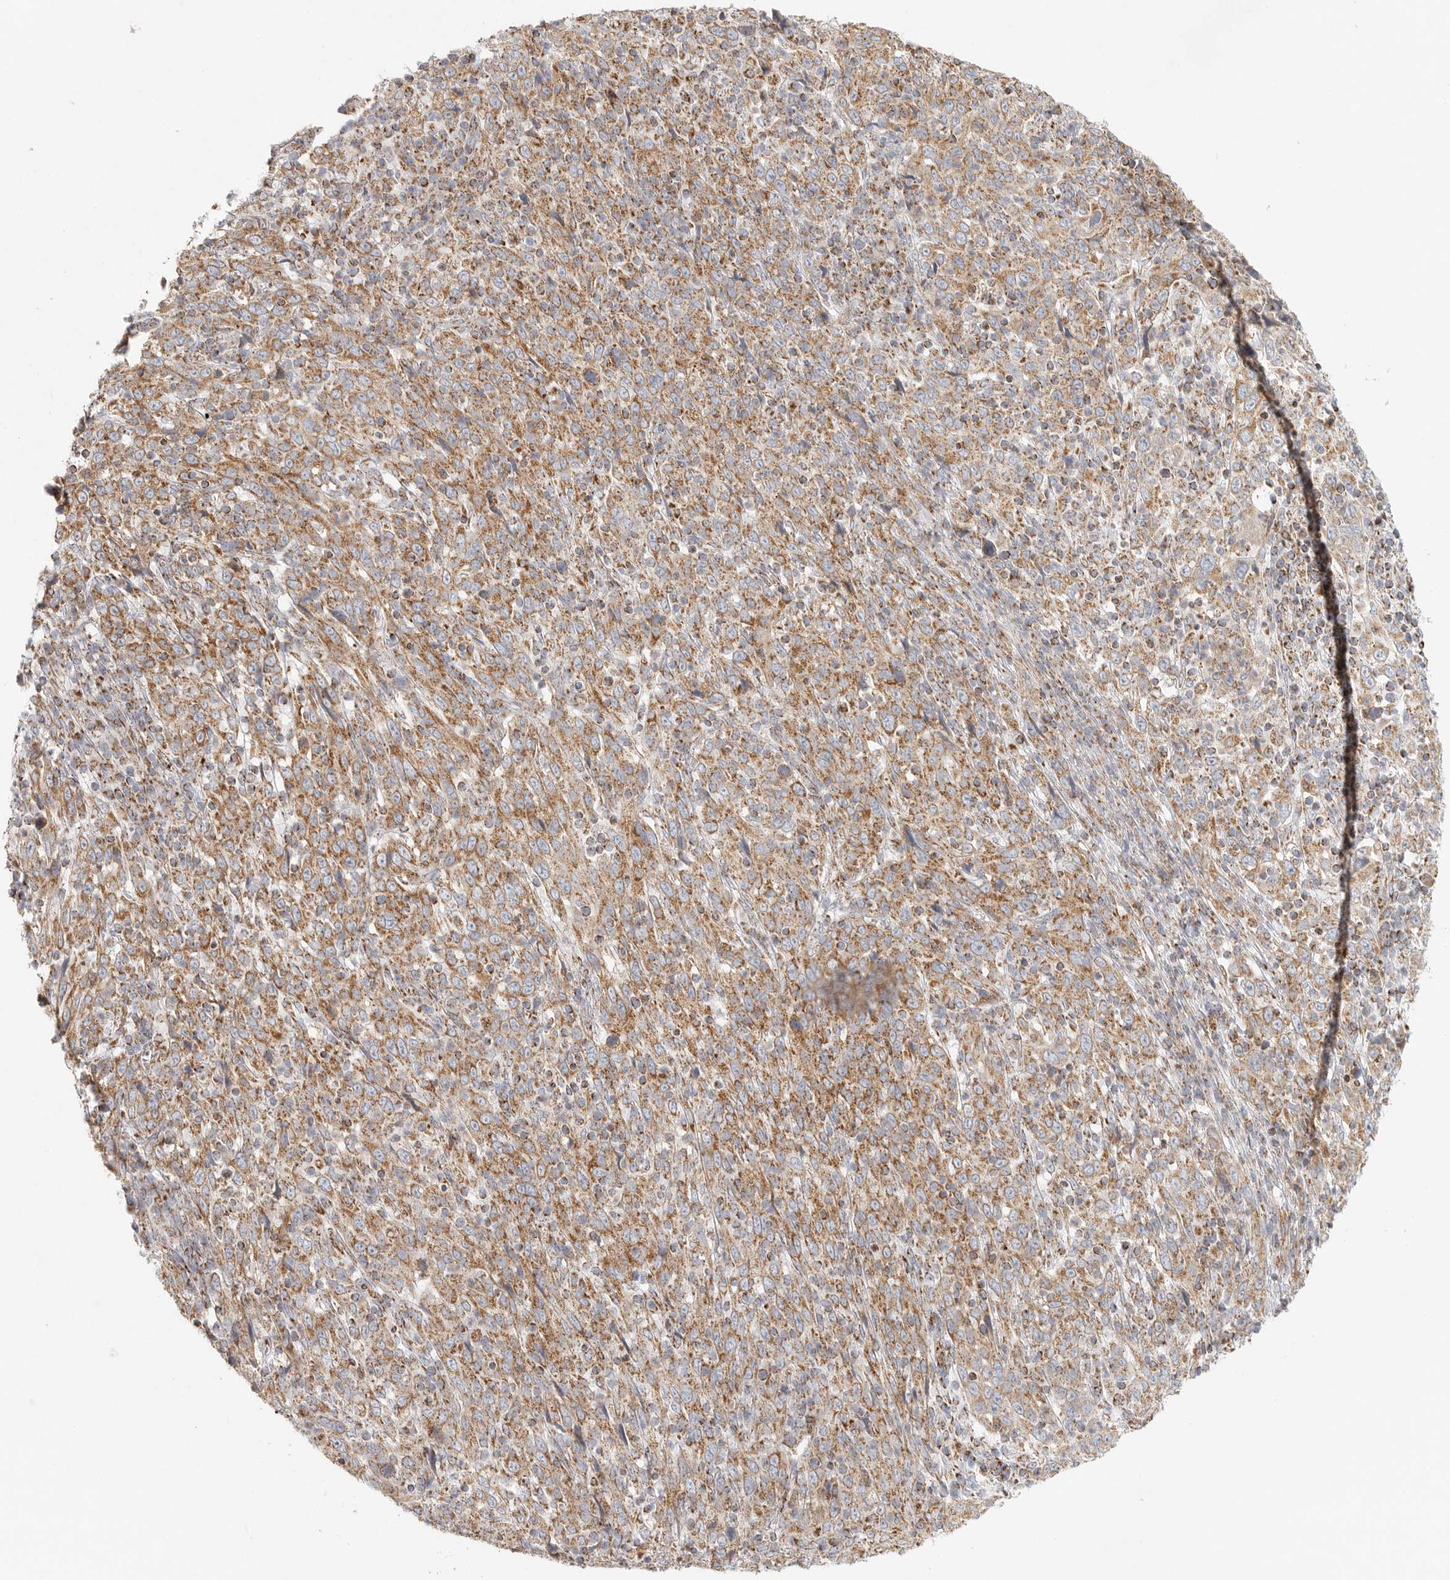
{"staining": {"intensity": "moderate", "quantity": ">75%", "location": "cytoplasmic/membranous"}, "tissue": "cervical cancer", "cell_type": "Tumor cells", "image_type": "cancer", "snomed": [{"axis": "morphology", "description": "Squamous cell carcinoma, NOS"}, {"axis": "topography", "description": "Cervix"}], "caption": "A brown stain shows moderate cytoplasmic/membranous staining of a protein in cervical cancer tumor cells.", "gene": "SLC25A26", "patient": {"sex": "female", "age": 46}}